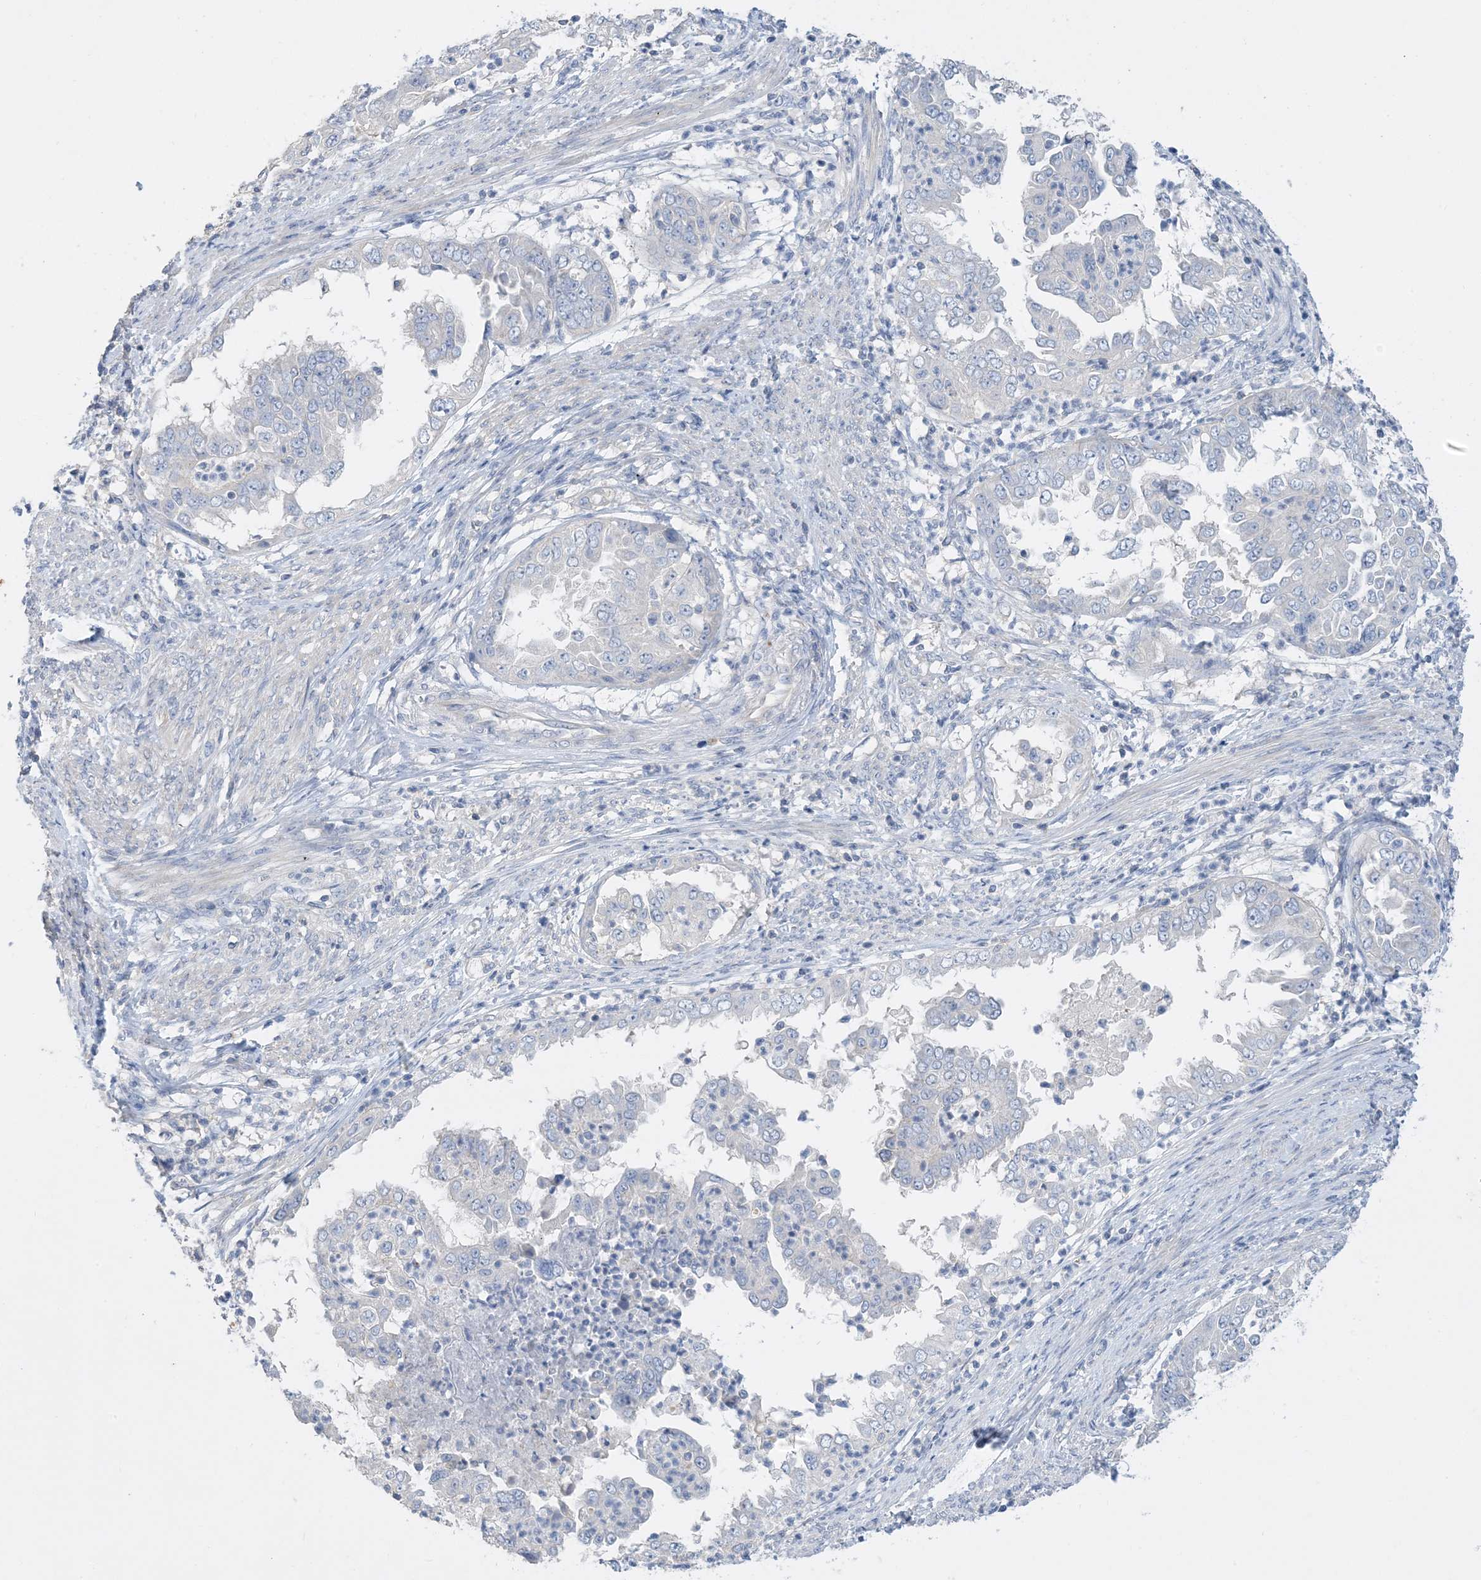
{"staining": {"intensity": "negative", "quantity": "none", "location": "none"}, "tissue": "endometrial cancer", "cell_type": "Tumor cells", "image_type": "cancer", "snomed": [{"axis": "morphology", "description": "Adenocarcinoma, NOS"}, {"axis": "topography", "description": "Endometrium"}], "caption": "IHC photomicrograph of neoplastic tissue: human endometrial adenocarcinoma stained with DAB (3,3'-diaminobenzidine) reveals no significant protein expression in tumor cells.", "gene": "KPRP", "patient": {"sex": "female", "age": 85}}